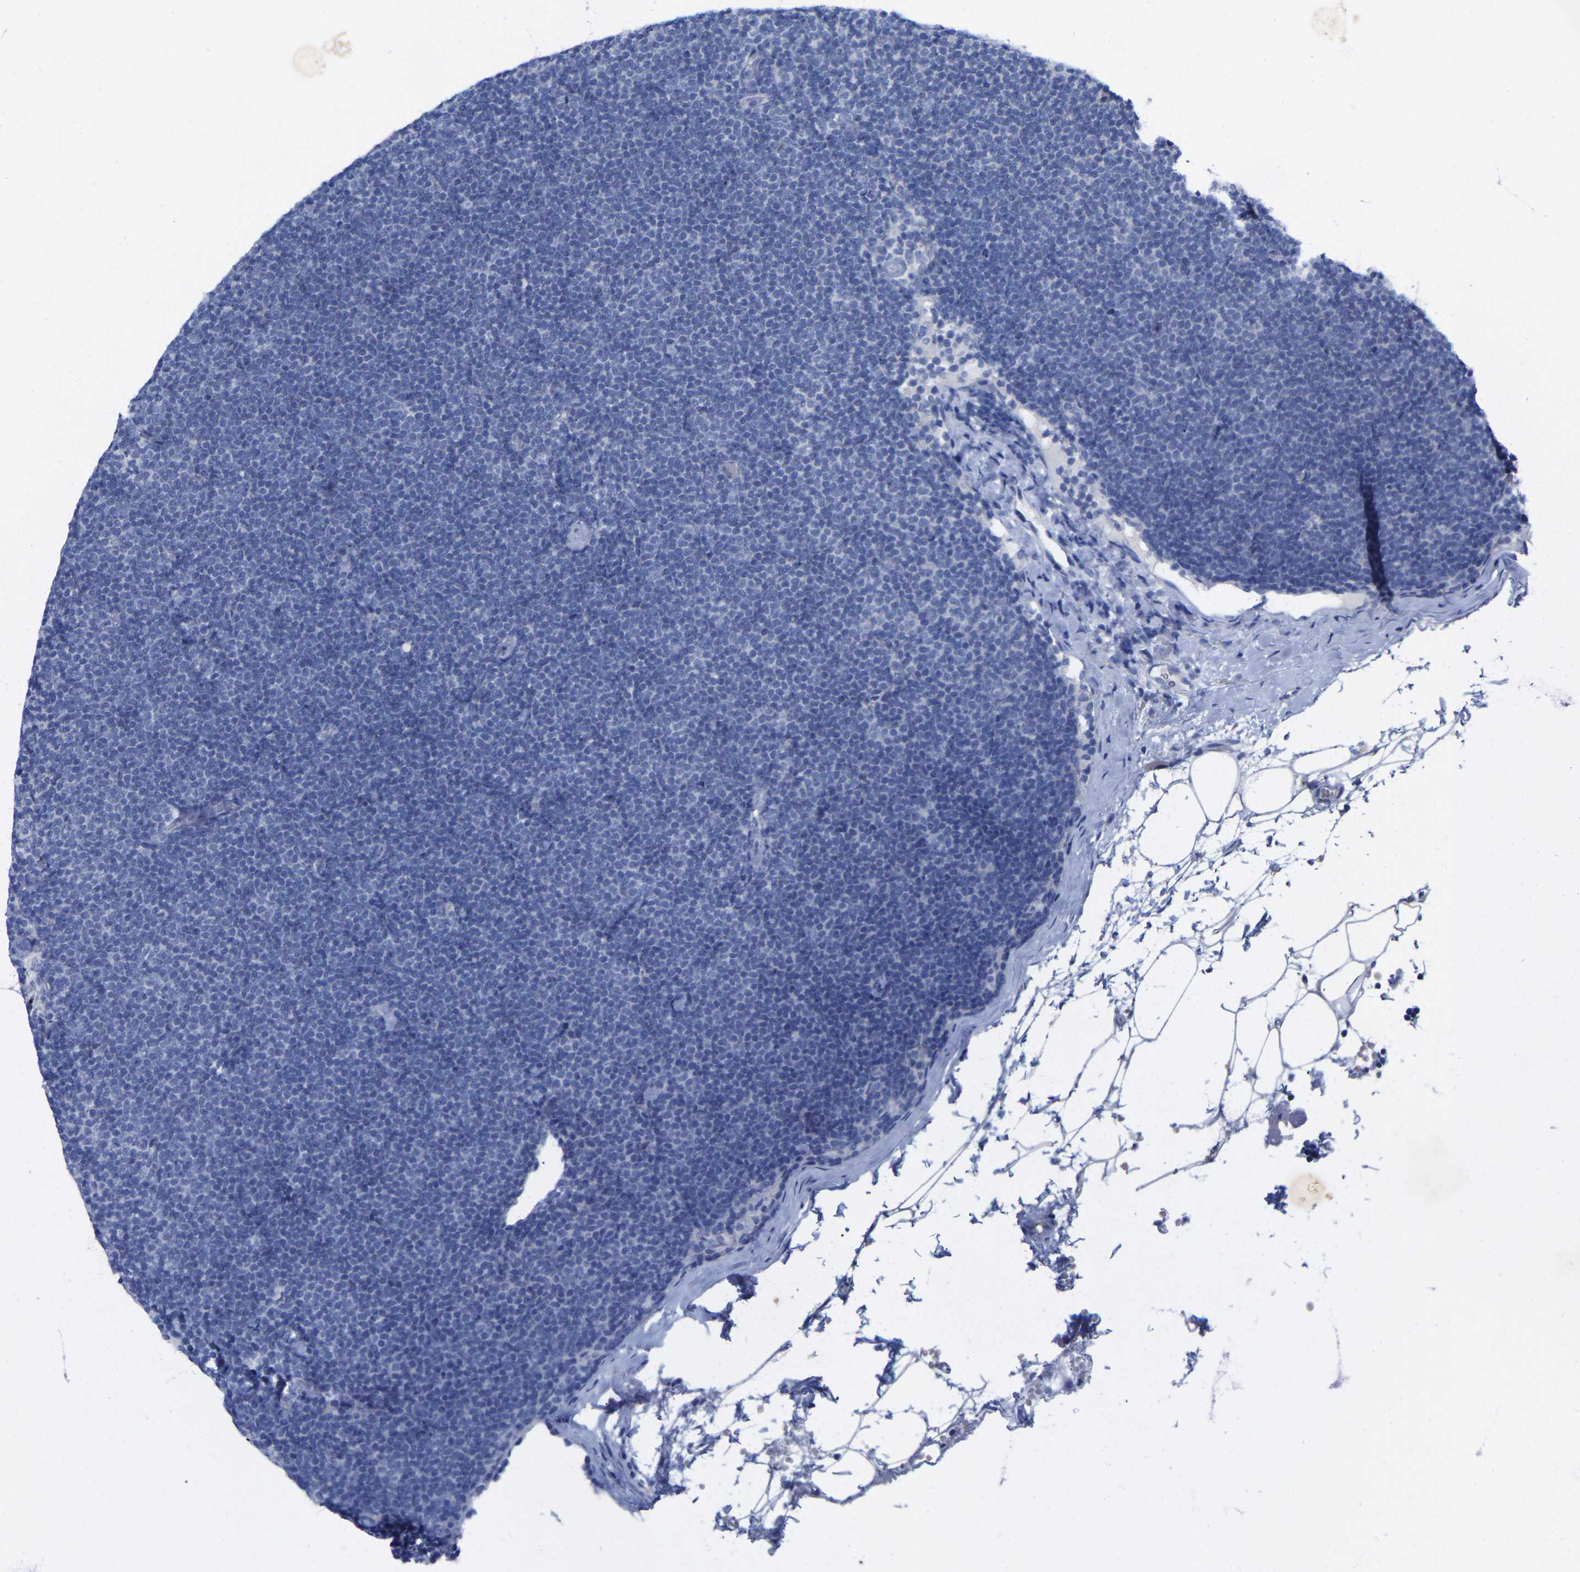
{"staining": {"intensity": "negative", "quantity": "none", "location": "none"}, "tissue": "lymphoma", "cell_type": "Tumor cells", "image_type": "cancer", "snomed": [{"axis": "morphology", "description": "Malignant lymphoma, non-Hodgkin's type, Low grade"}, {"axis": "topography", "description": "Lymph node"}], "caption": "Human low-grade malignant lymphoma, non-Hodgkin's type stained for a protein using immunohistochemistry reveals no staining in tumor cells.", "gene": "HAPLN1", "patient": {"sex": "female", "age": 53}}